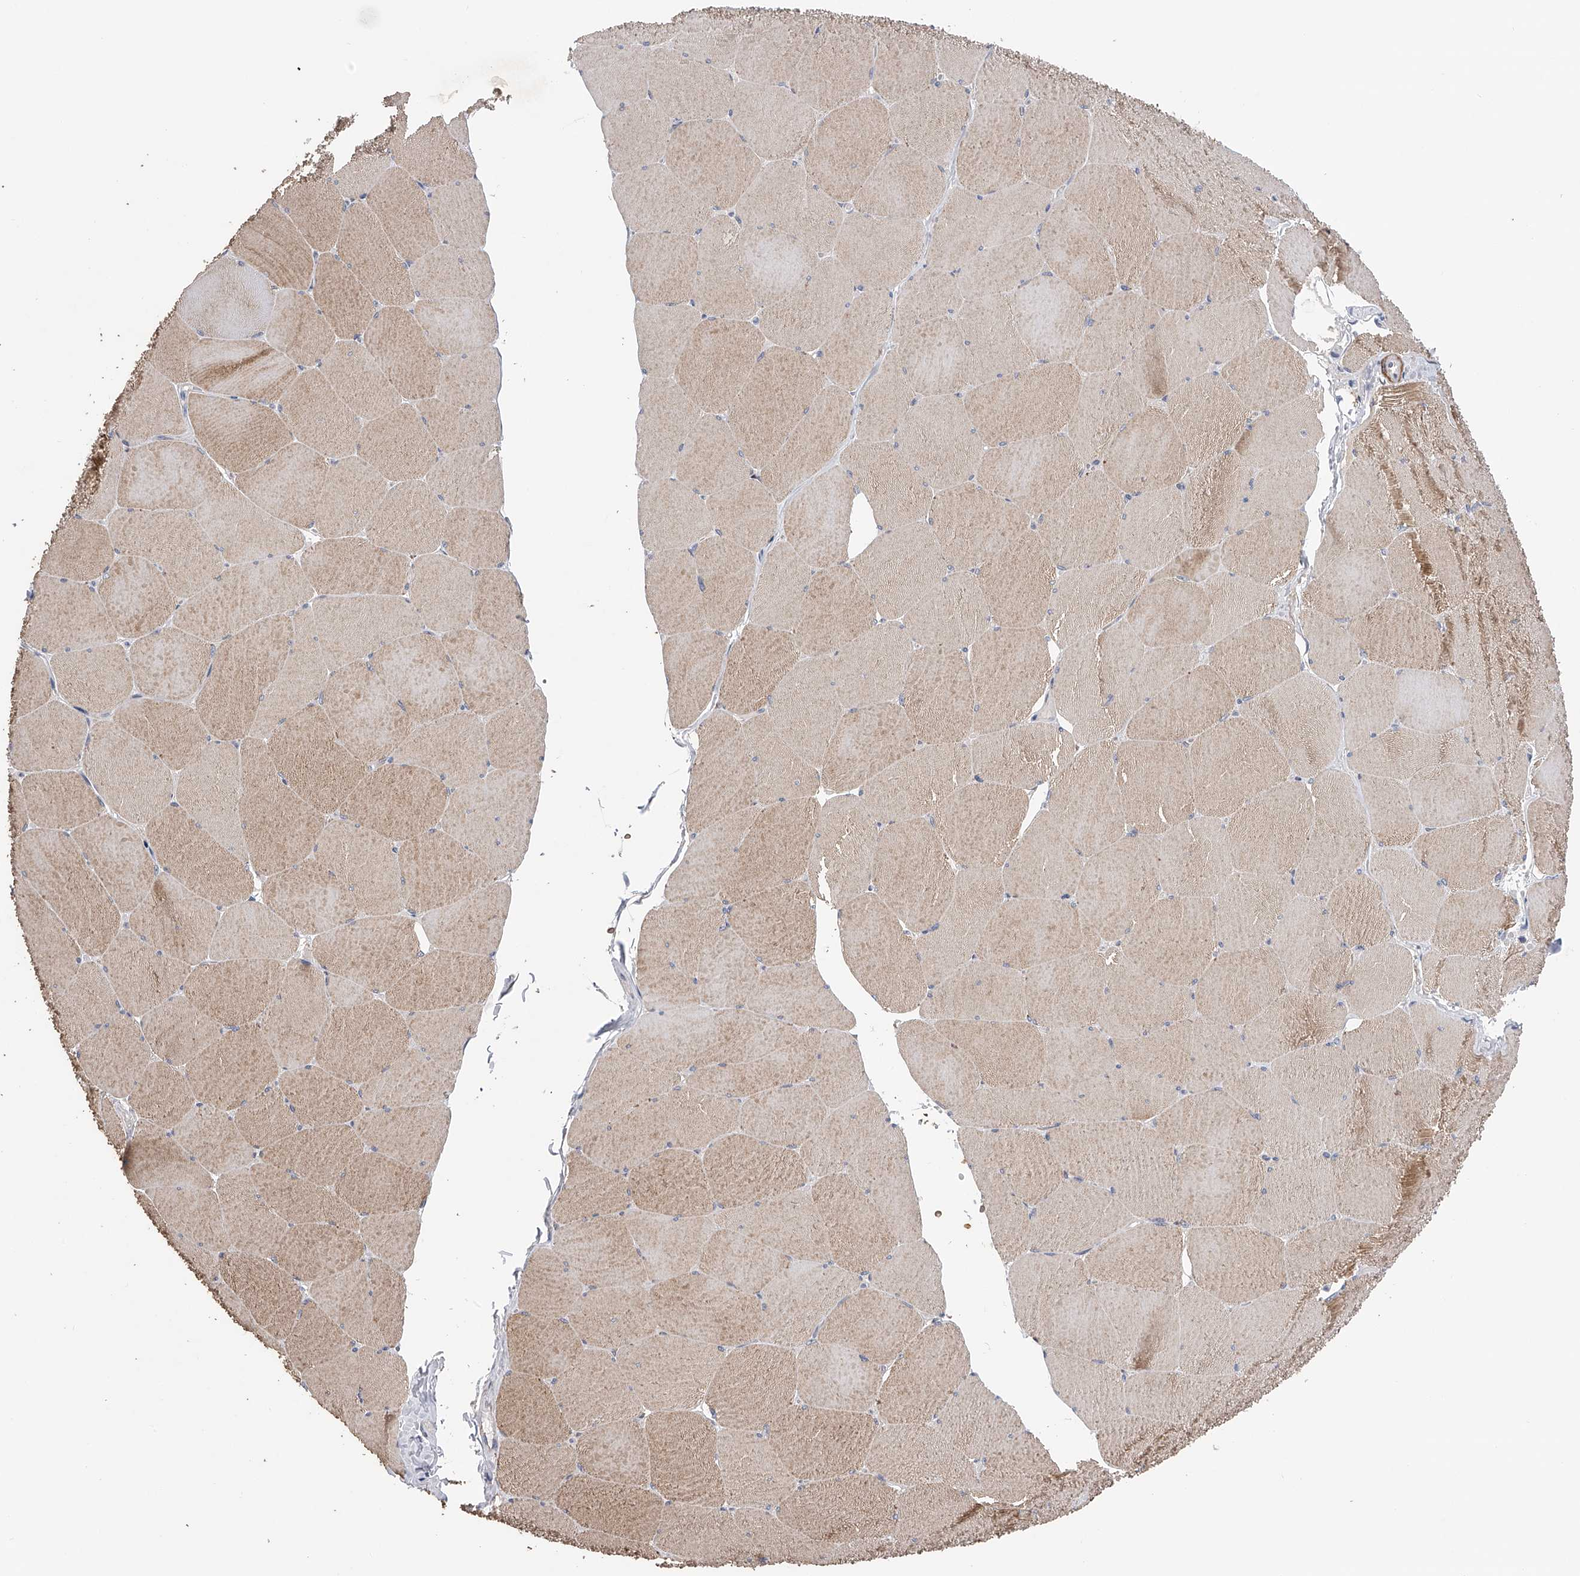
{"staining": {"intensity": "moderate", "quantity": "25%-75%", "location": "cytoplasmic/membranous"}, "tissue": "skeletal muscle", "cell_type": "Myocytes", "image_type": "normal", "snomed": [{"axis": "morphology", "description": "Normal tissue, NOS"}, {"axis": "topography", "description": "Skeletal muscle"}, {"axis": "topography", "description": "Head-Neck"}], "caption": "Unremarkable skeletal muscle exhibits moderate cytoplasmic/membranous positivity in approximately 25%-75% of myocytes (brown staining indicates protein expression, while blue staining denotes nuclei)..", "gene": "SPOCK1", "patient": {"sex": "male", "age": 66}}